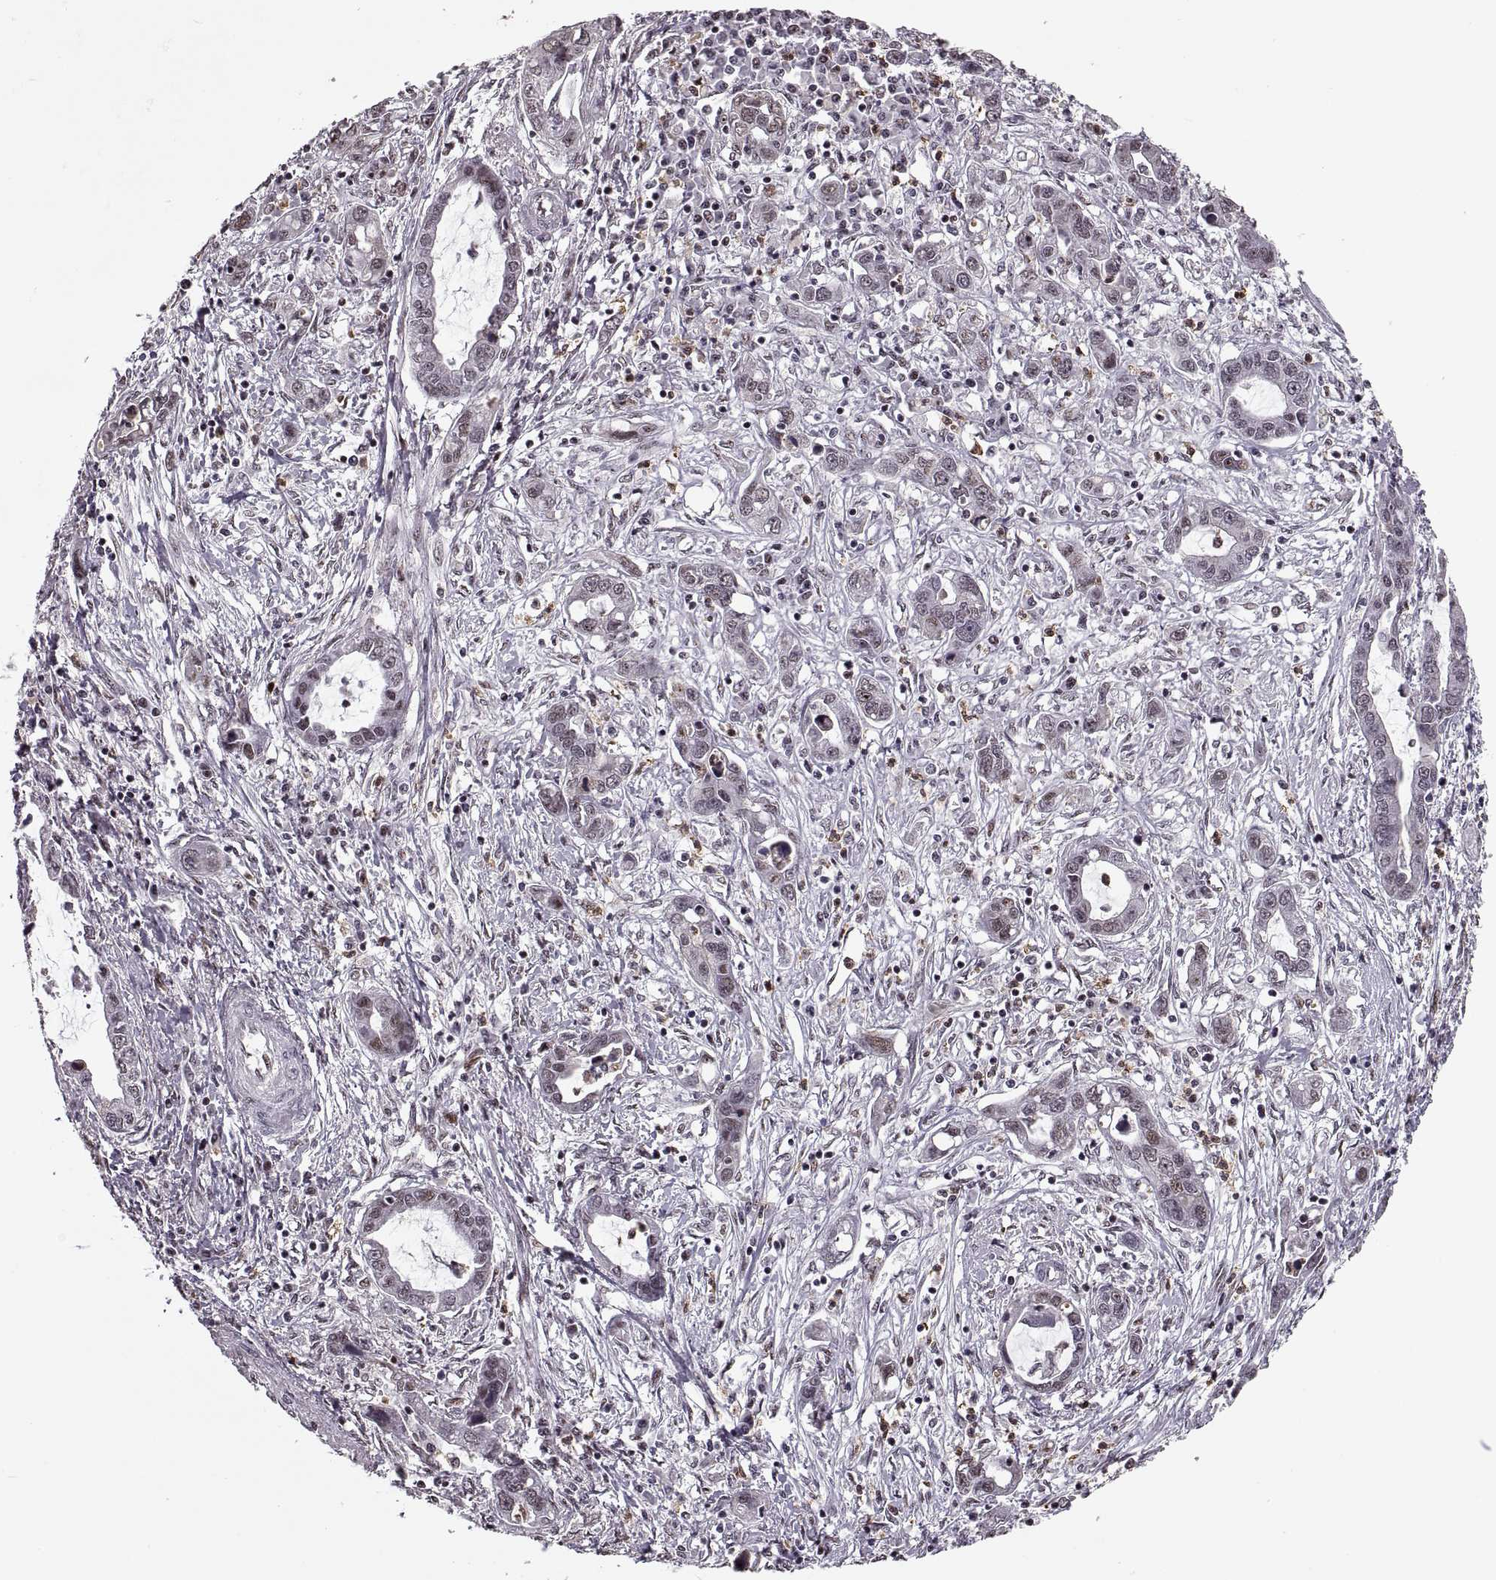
{"staining": {"intensity": "weak", "quantity": "<25%", "location": "nuclear"}, "tissue": "liver cancer", "cell_type": "Tumor cells", "image_type": "cancer", "snomed": [{"axis": "morphology", "description": "Cholangiocarcinoma"}, {"axis": "topography", "description": "Liver"}], "caption": "Immunohistochemistry (IHC) micrograph of liver cancer (cholangiocarcinoma) stained for a protein (brown), which exhibits no staining in tumor cells.", "gene": "PALS1", "patient": {"sex": "male", "age": 58}}